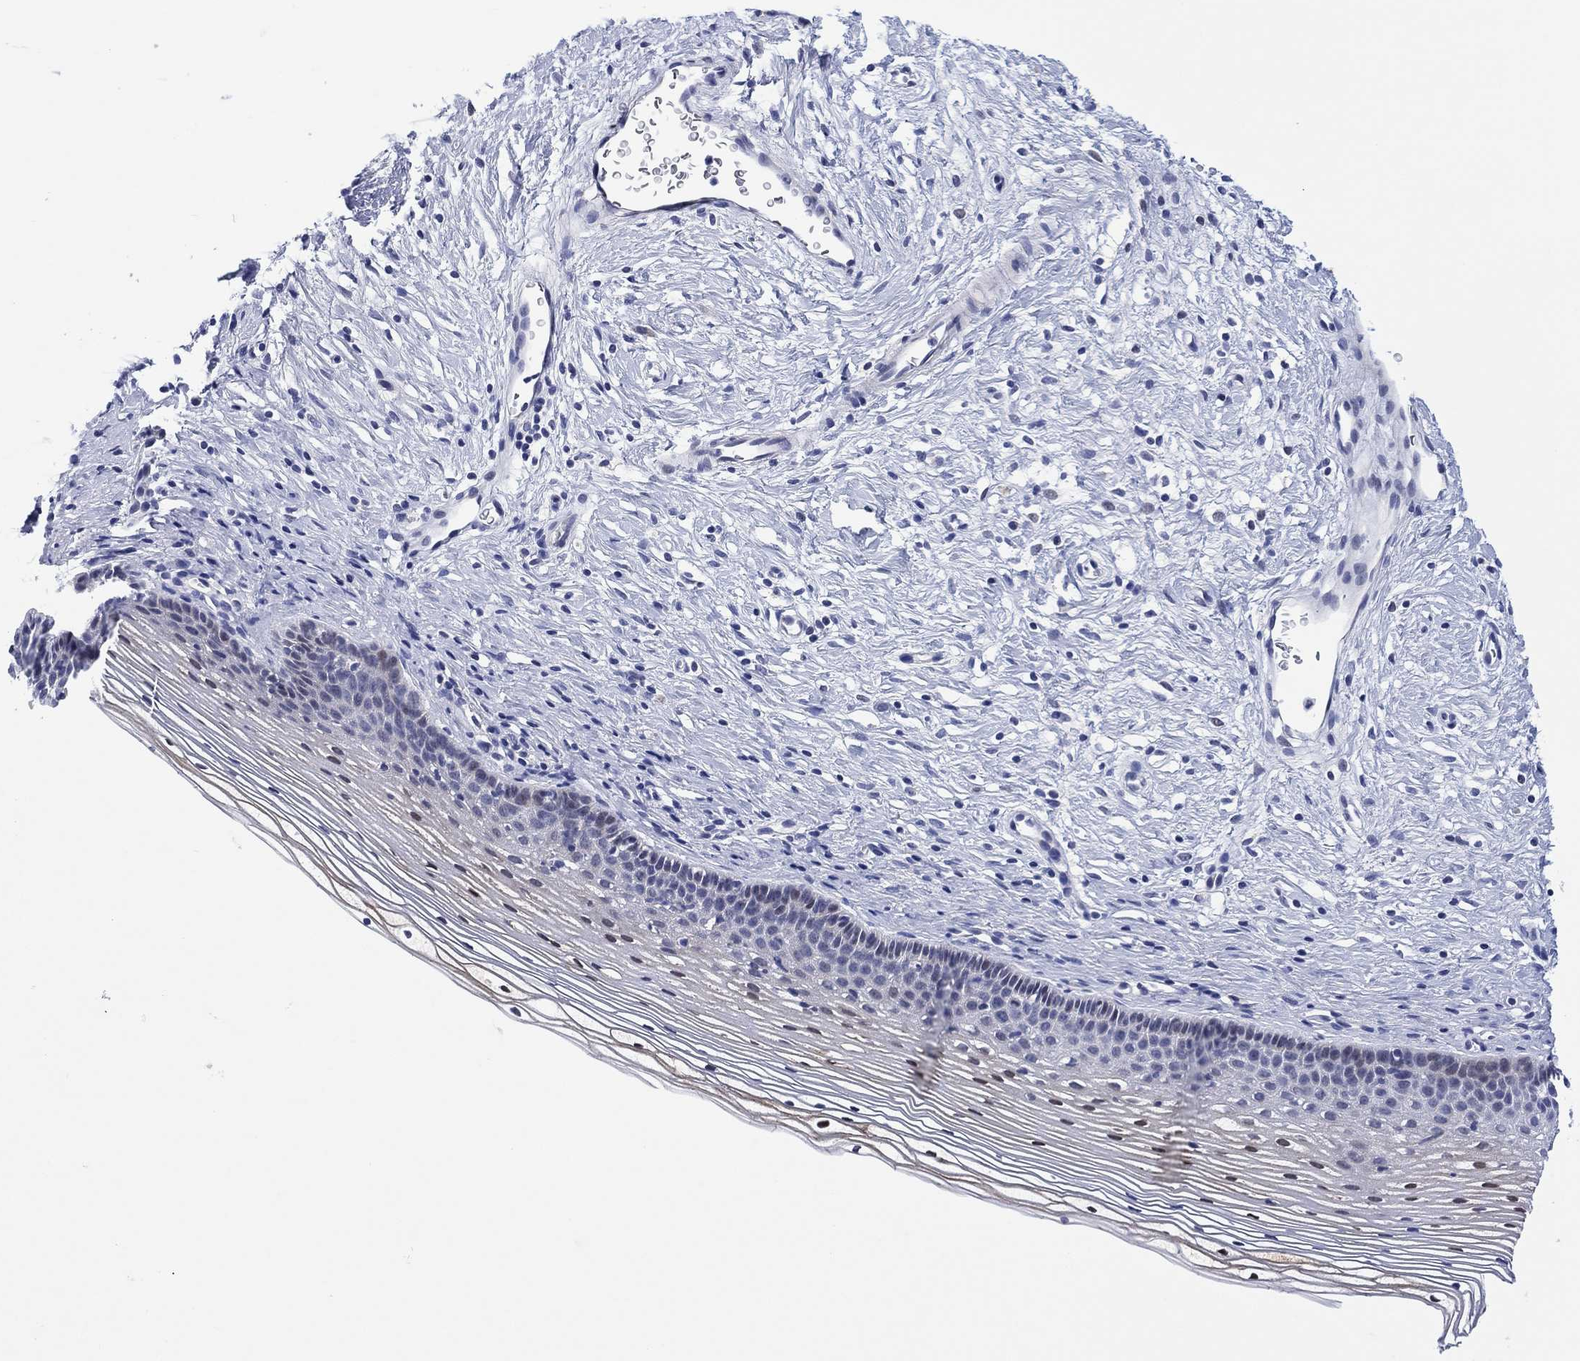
{"staining": {"intensity": "negative", "quantity": "none", "location": "none"}, "tissue": "cervix", "cell_type": "Glandular cells", "image_type": "normal", "snomed": [{"axis": "morphology", "description": "Normal tissue, NOS"}, {"axis": "topography", "description": "Cervix"}], "caption": "Immunohistochemistry (IHC) micrograph of unremarkable human cervix stained for a protein (brown), which shows no expression in glandular cells. (DAB (3,3'-diaminobenzidine) immunohistochemistry (IHC), high magnification).", "gene": "CLIP3", "patient": {"sex": "female", "age": 39}}